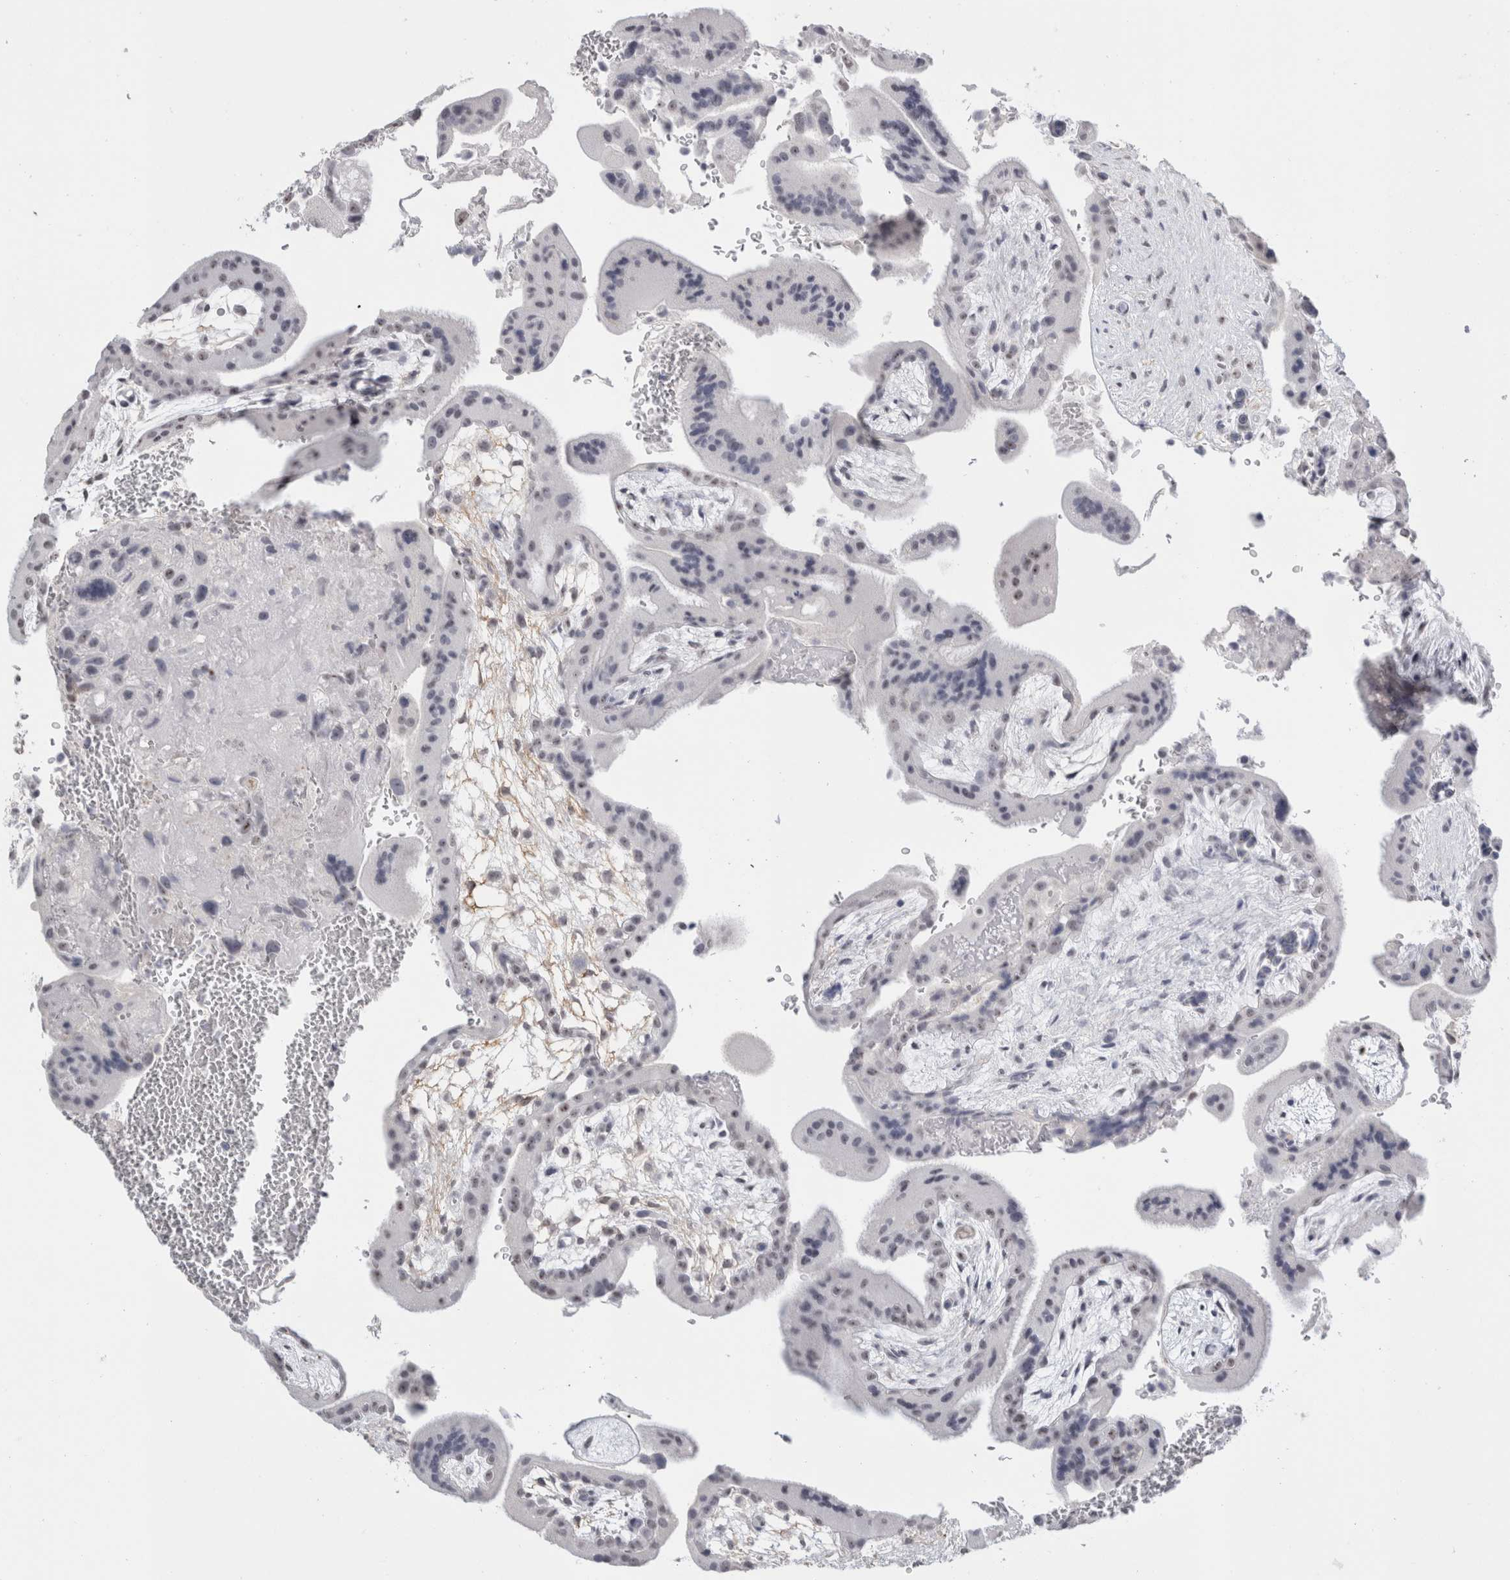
{"staining": {"intensity": "weak", "quantity": "25%-75%", "location": "nuclear"}, "tissue": "placenta", "cell_type": "Decidual cells", "image_type": "normal", "snomed": [{"axis": "morphology", "description": "Normal tissue, NOS"}, {"axis": "topography", "description": "Placenta"}], "caption": "Immunohistochemical staining of normal placenta displays weak nuclear protein positivity in approximately 25%-75% of decidual cells.", "gene": "CADM3", "patient": {"sex": "female", "age": 35}}